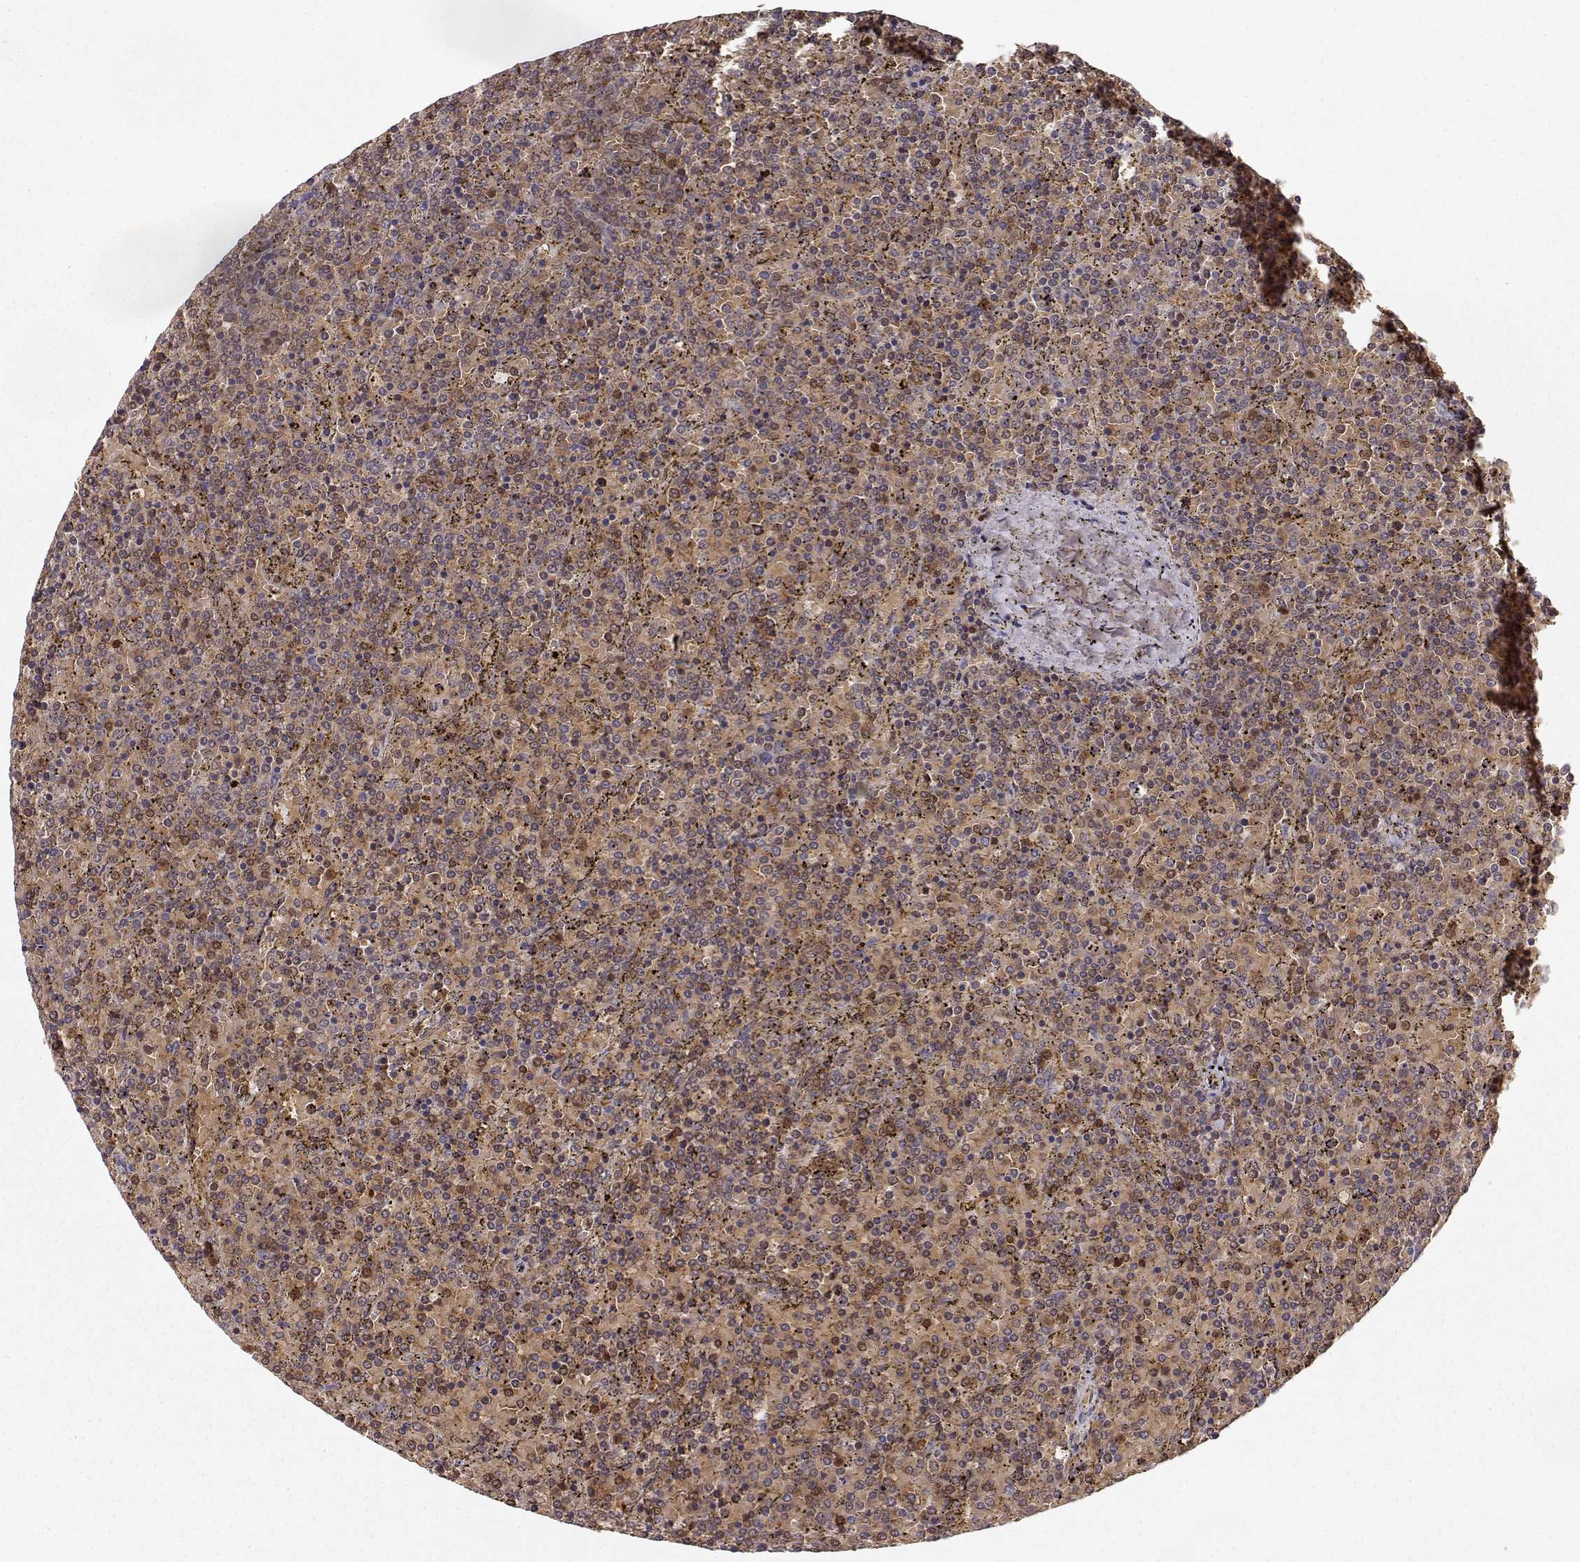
{"staining": {"intensity": "moderate", "quantity": ">75%", "location": "cytoplasmic/membranous"}, "tissue": "lymphoma", "cell_type": "Tumor cells", "image_type": "cancer", "snomed": [{"axis": "morphology", "description": "Malignant lymphoma, non-Hodgkin's type, Low grade"}, {"axis": "topography", "description": "Spleen"}], "caption": "Immunohistochemistry histopathology image of neoplastic tissue: human lymphoma stained using immunohistochemistry (IHC) demonstrates medium levels of moderate protein expression localized specifically in the cytoplasmic/membranous of tumor cells, appearing as a cytoplasmic/membranous brown color.", "gene": "PNP", "patient": {"sex": "female", "age": 77}}